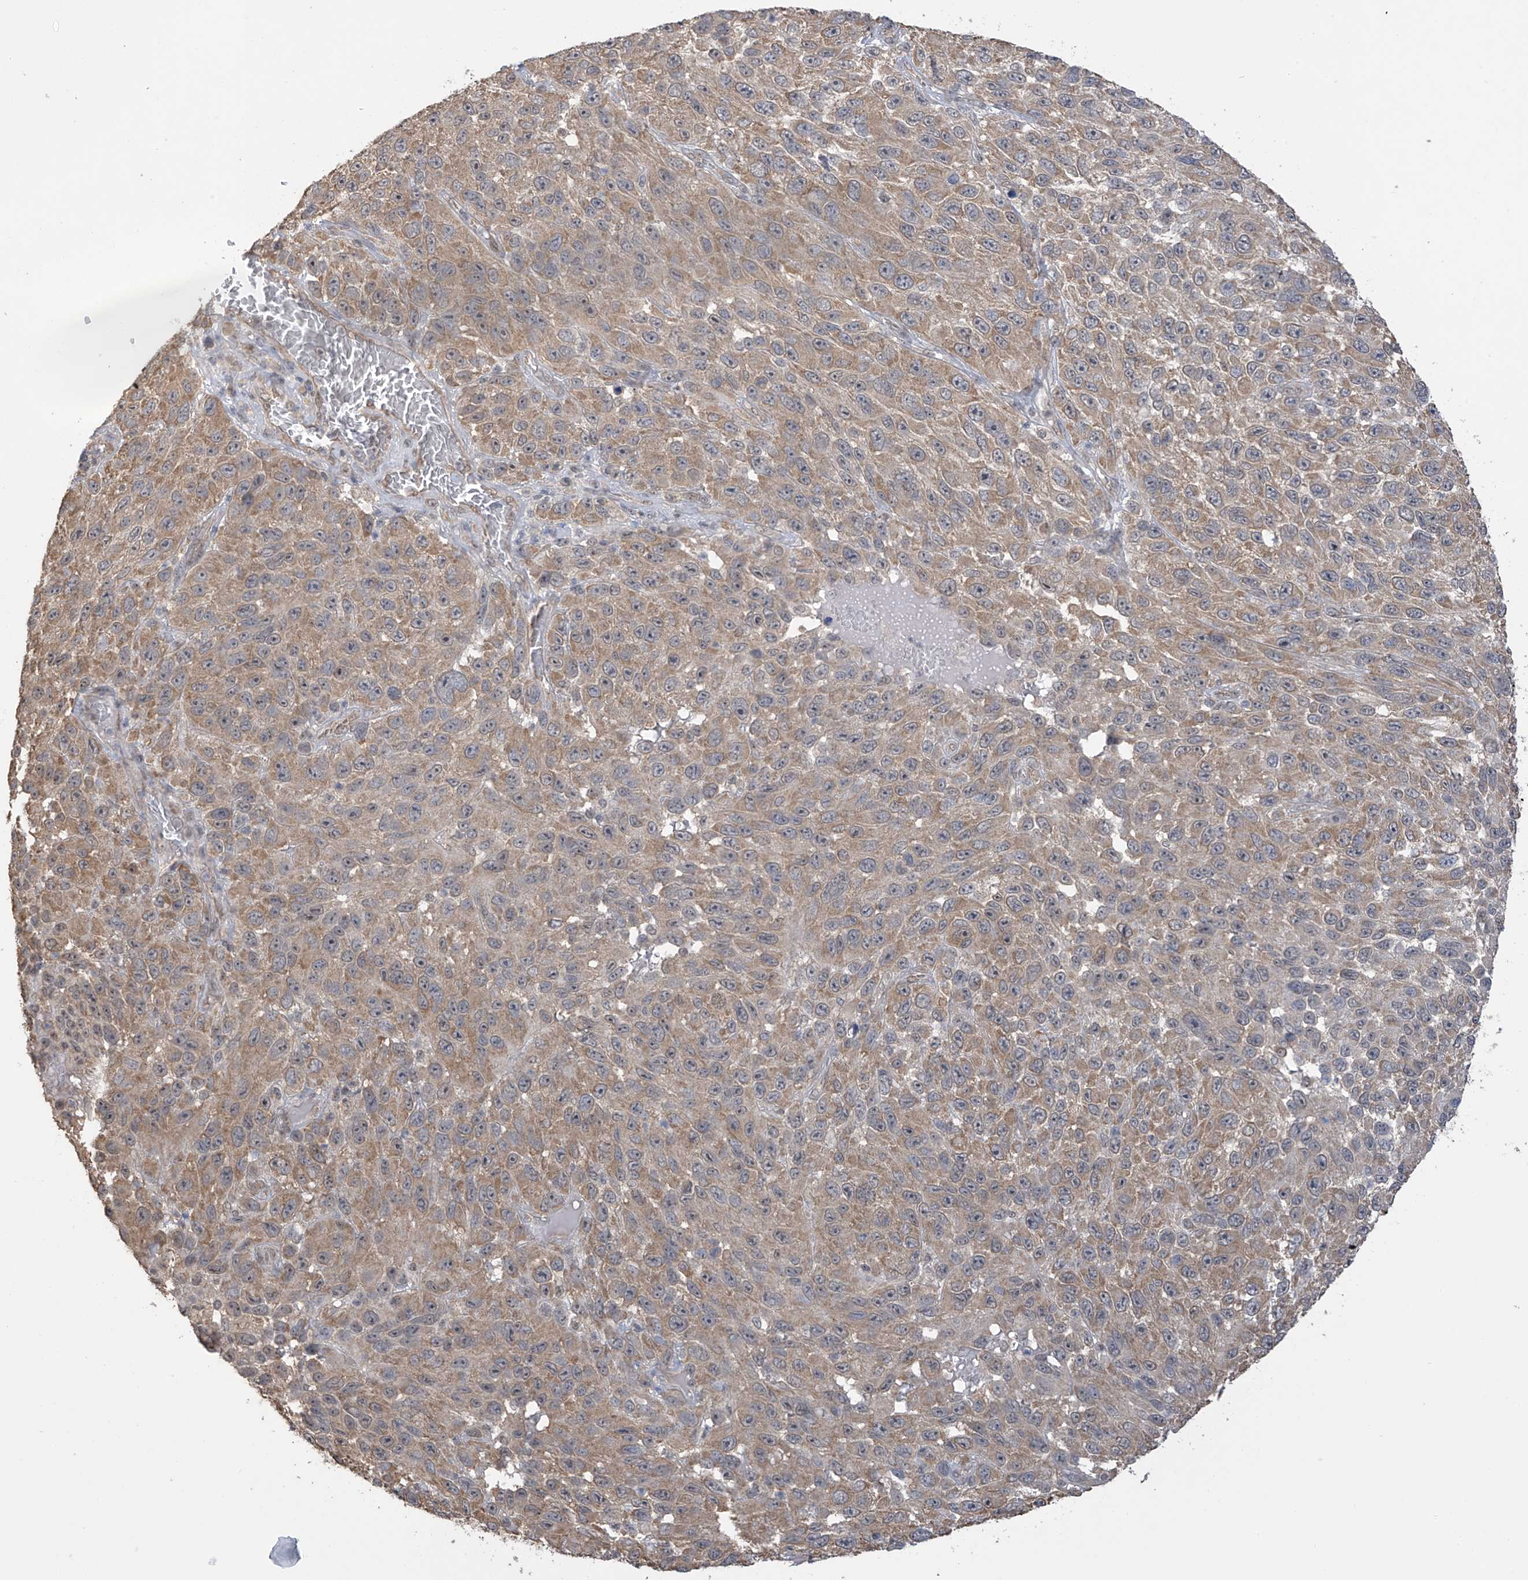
{"staining": {"intensity": "moderate", "quantity": ">75%", "location": "cytoplasmic/membranous"}, "tissue": "melanoma", "cell_type": "Tumor cells", "image_type": "cancer", "snomed": [{"axis": "morphology", "description": "Malignant melanoma, NOS"}, {"axis": "topography", "description": "Skin"}], "caption": "An immunohistochemistry (IHC) histopathology image of neoplastic tissue is shown. Protein staining in brown labels moderate cytoplasmic/membranous positivity in malignant melanoma within tumor cells.", "gene": "KIAA1522", "patient": {"sex": "female", "age": 96}}